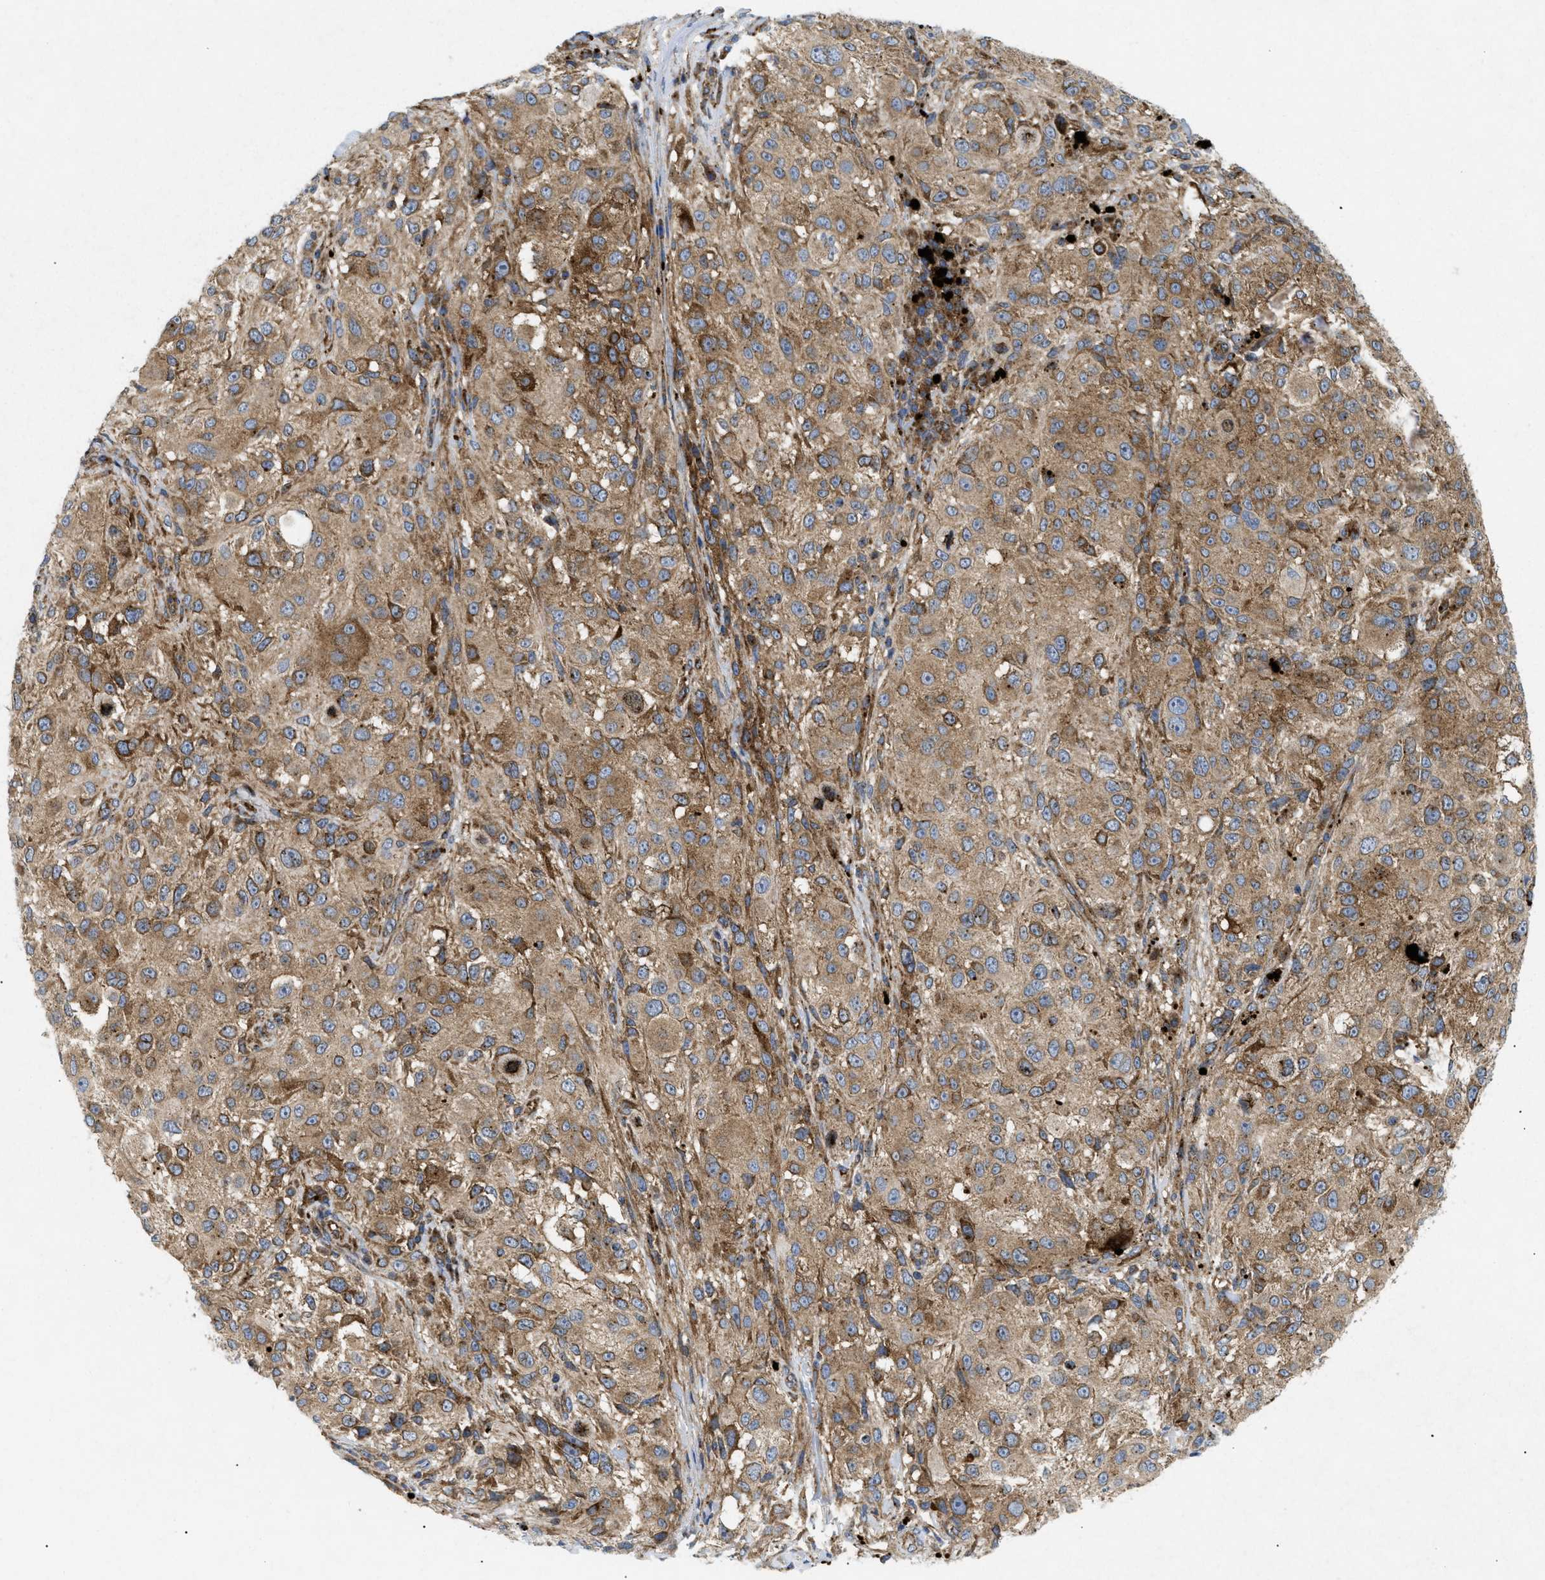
{"staining": {"intensity": "moderate", "quantity": ">75%", "location": "cytoplasmic/membranous"}, "tissue": "melanoma", "cell_type": "Tumor cells", "image_type": "cancer", "snomed": [{"axis": "morphology", "description": "Necrosis, NOS"}, {"axis": "morphology", "description": "Malignant melanoma, NOS"}, {"axis": "topography", "description": "Skin"}], "caption": "This micrograph exhibits immunohistochemistry (IHC) staining of human malignant melanoma, with medium moderate cytoplasmic/membranous expression in approximately >75% of tumor cells.", "gene": "DCTN4", "patient": {"sex": "female", "age": 87}}